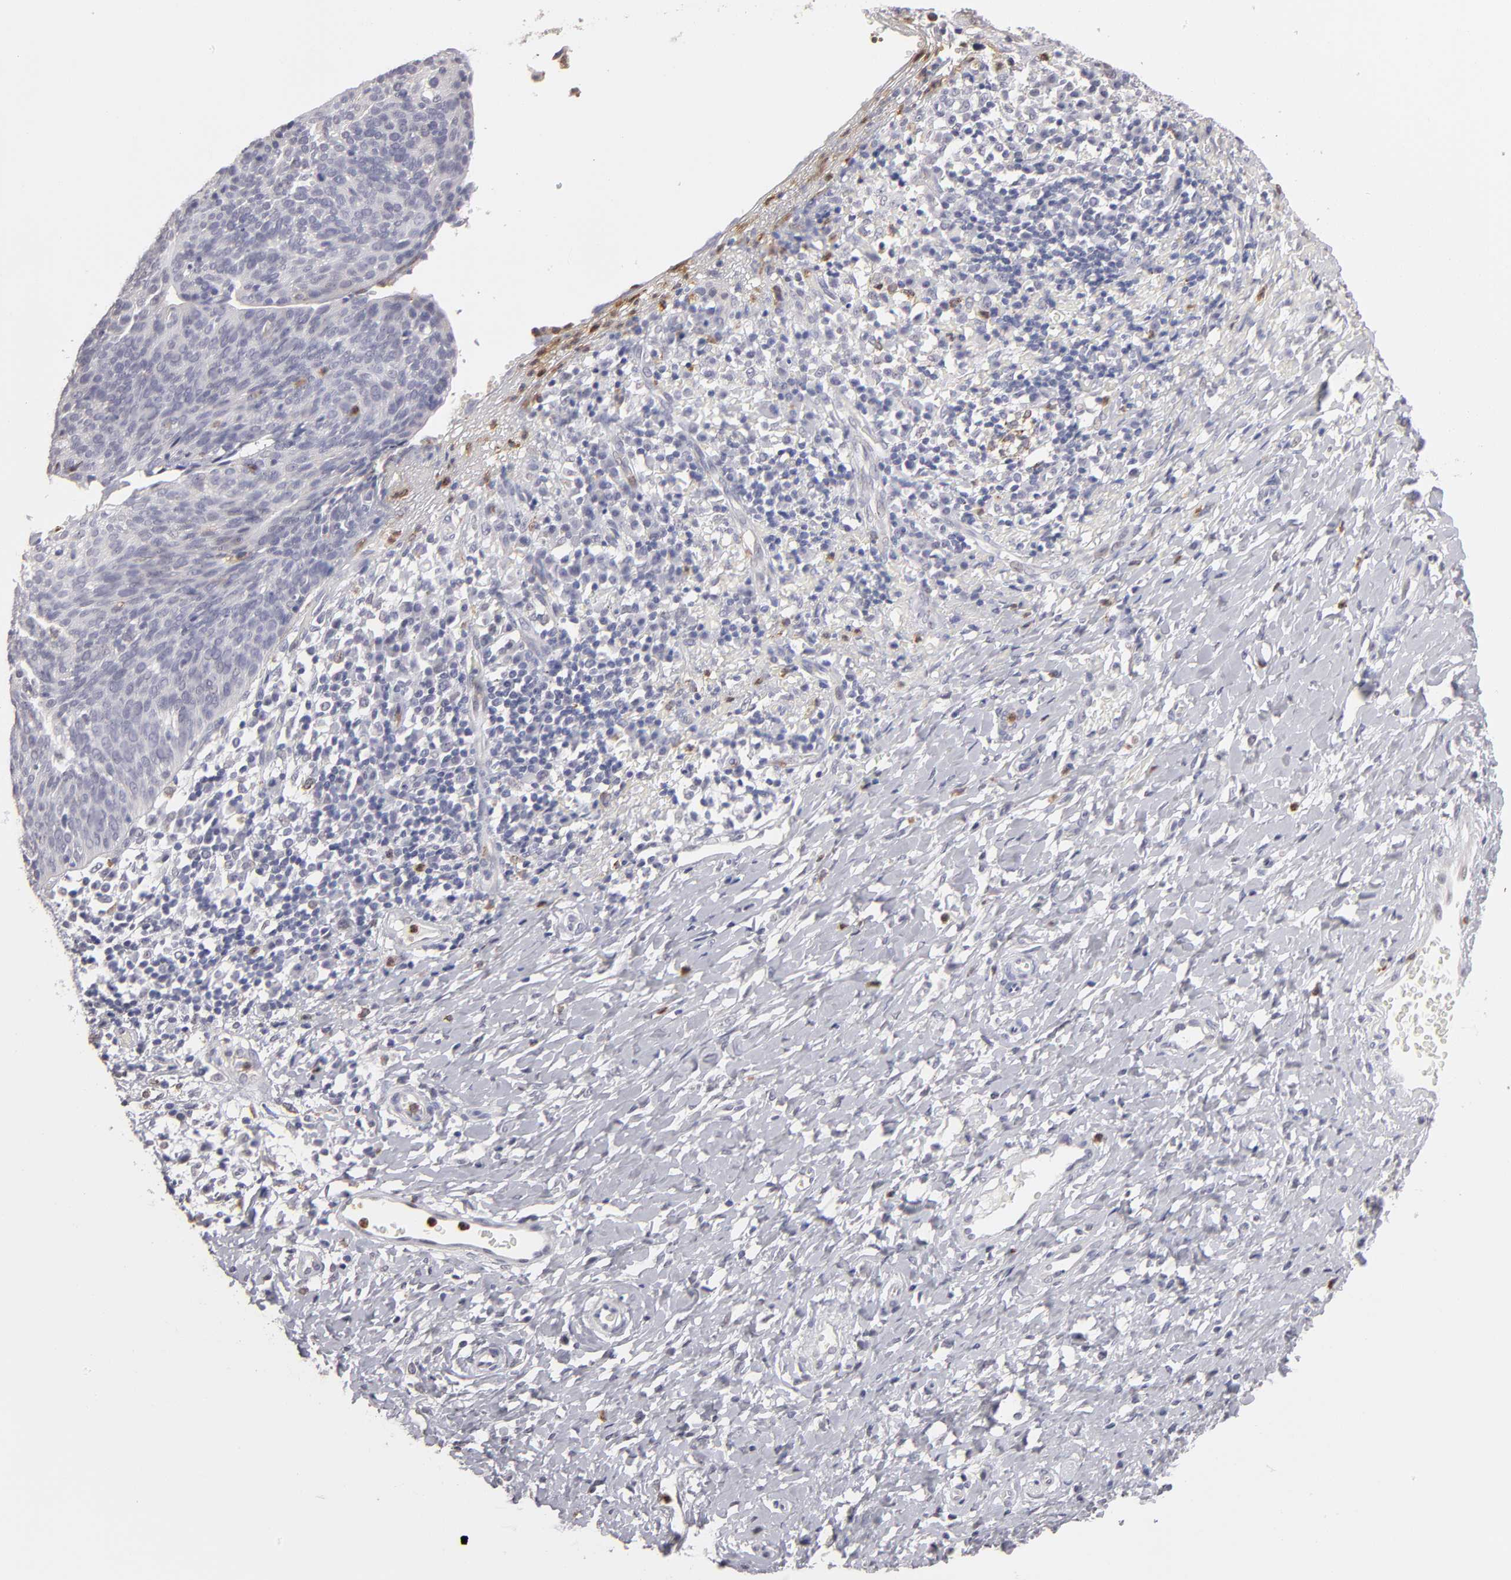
{"staining": {"intensity": "negative", "quantity": "none", "location": "none"}, "tissue": "cervical cancer", "cell_type": "Tumor cells", "image_type": "cancer", "snomed": [{"axis": "morphology", "description": "Normal tissue, NOS"}, {"axis": "morphology", "description": "Squamous cell carcinoma, NOS"}, {"axis": "topography", "description": "Cervix"}], "caption": "DAB immunohistochemical staining of cervical squamous cell carcinoma demonstrates no significant positivity in tumor cells.", "gene": "MGAM", "patient": {"sex": "female", "age": 39}}